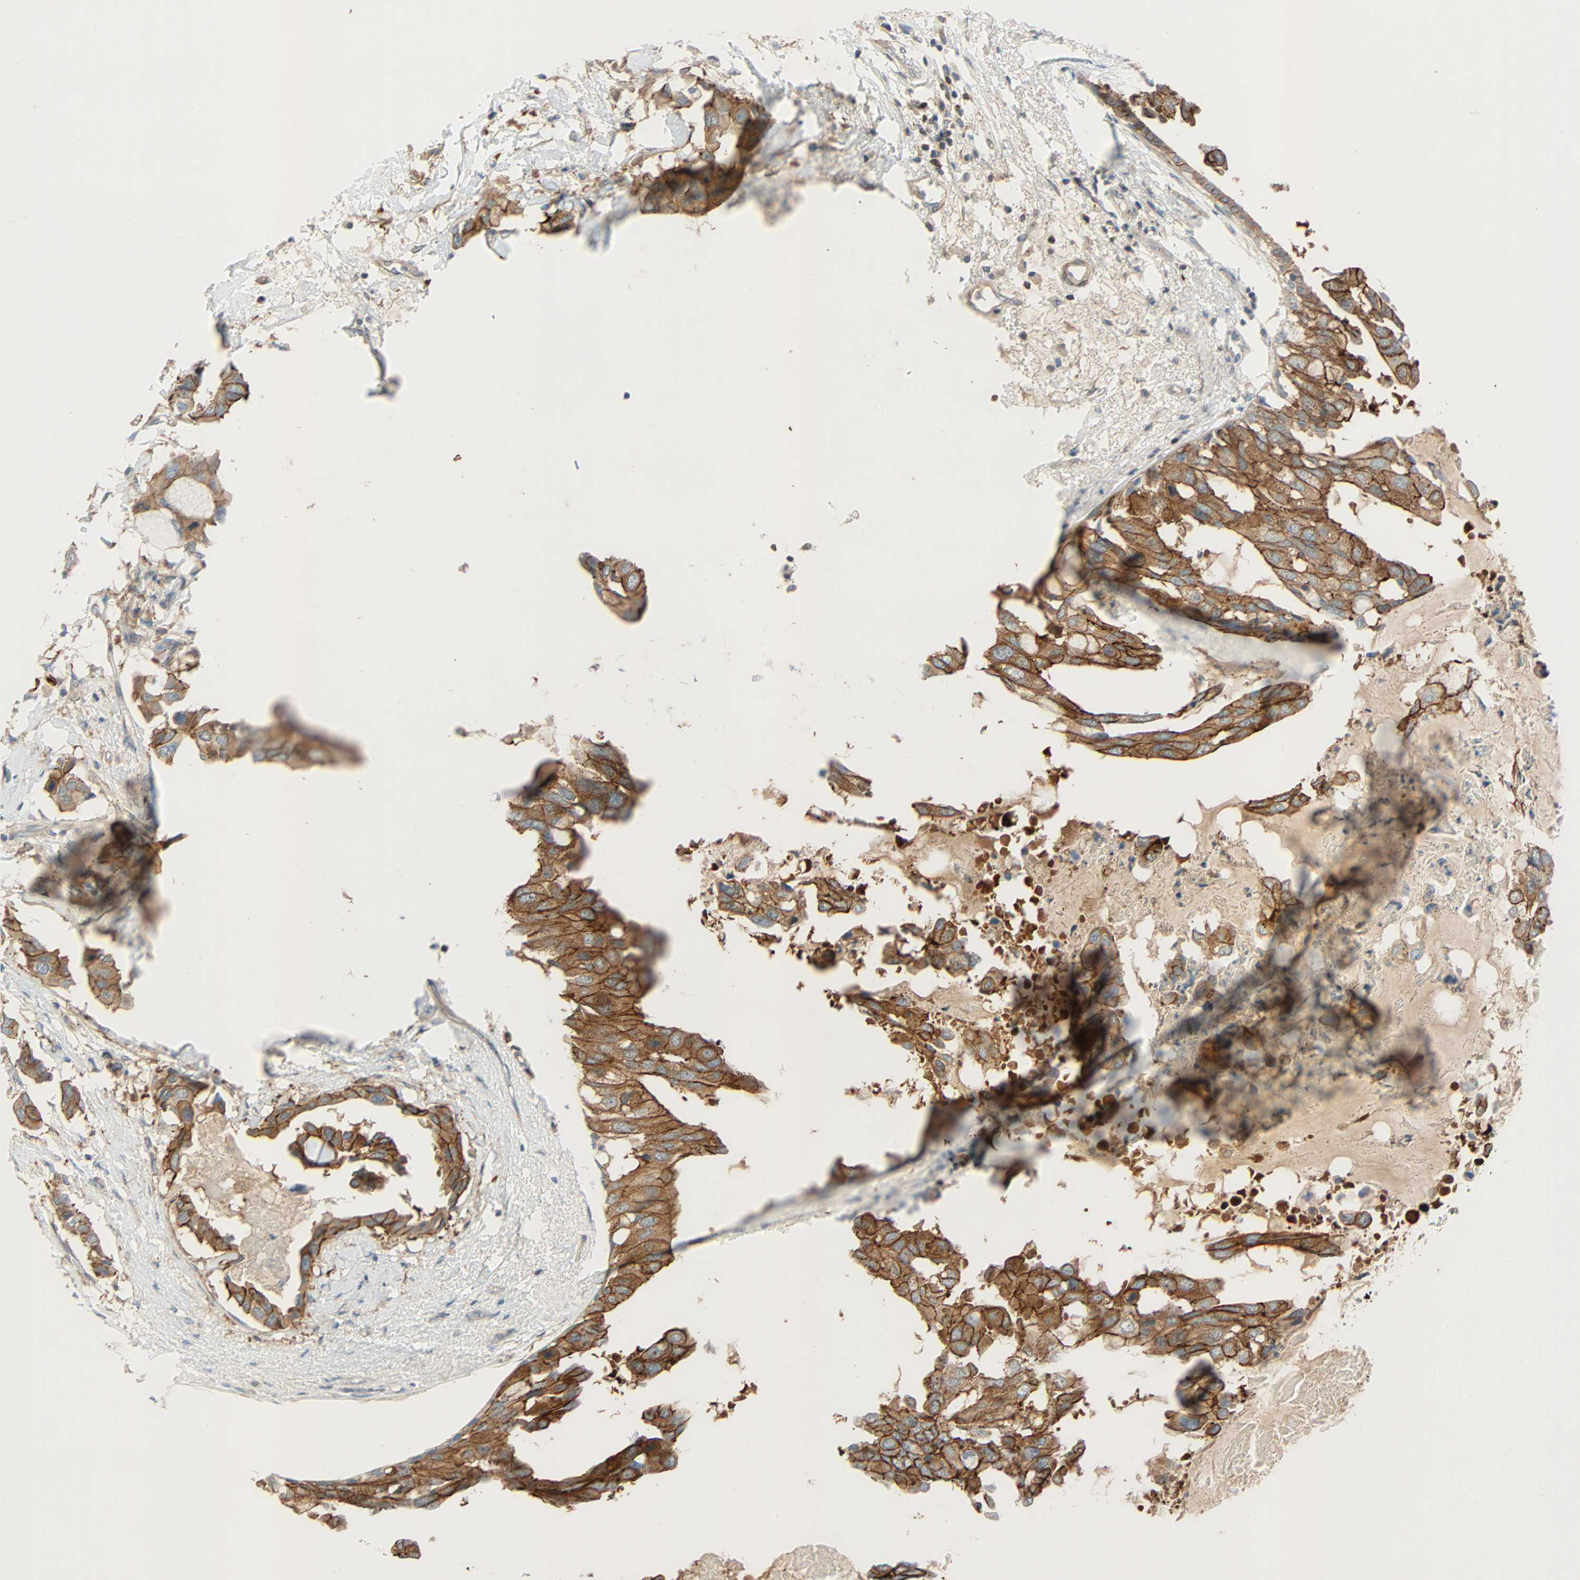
{"staining": {"intensity": "strong", "quantity": ">75%", "location": "cytoplasmic/membranous"}, "tissue": "breast cancer", "cell_type": "Tumor cells", "image_type": "cancer", "snomed": [{"axis": "morphology", "description": "Duct carcinoma"}, {"axis": "topography", "description": "Breast"}], "caption": "This image reveals IHC staining of breast cancer (intraductal carcinoma), with high strong cytoplasmic/membranous staining in about >75% of tumor cells.", "gene": "TNFRSF12A", "patient": {"sex": "female", "age": 40}}